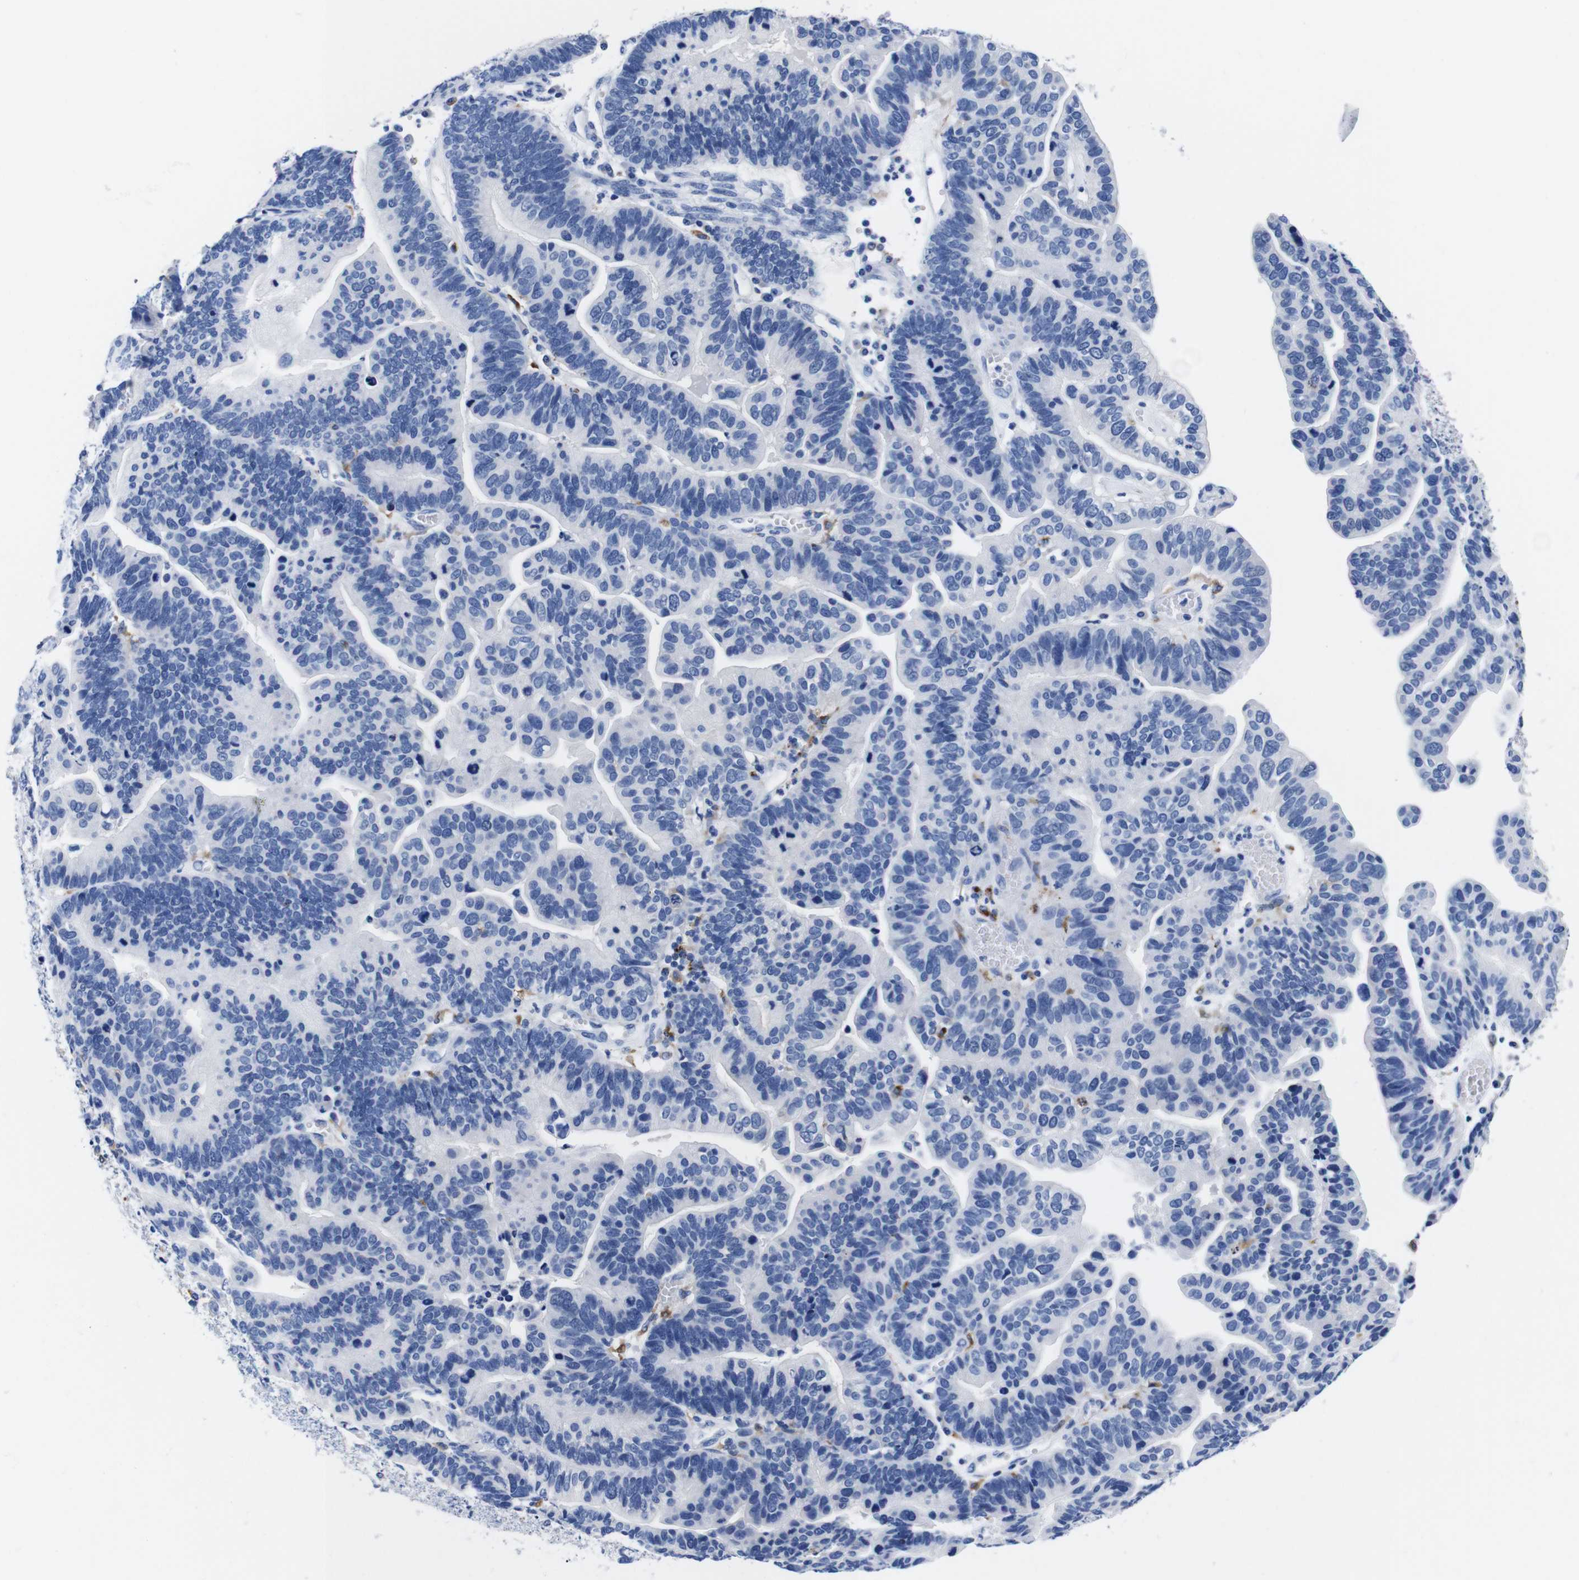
{"staining": {"intensity": "negative", "quantity": "none", "location": "none"}, "tissue": "ovarian cancer", "cell_type": "Tumor cells", "image_type": "cancer", "snomed": [{"axis": "morphology", "description": "Cystadenocarcinoma, serous, NOS"}, {"axis": "topography", "description": "Ovary"}], "caption": "DAB immunohistochemical staining of ovarian cancer demonstrates no significant staining in tumor cells. Nuclei are stained in blue.", "gene": "HLA-DMB", "patient": {"sex": "female", "age": 56}}